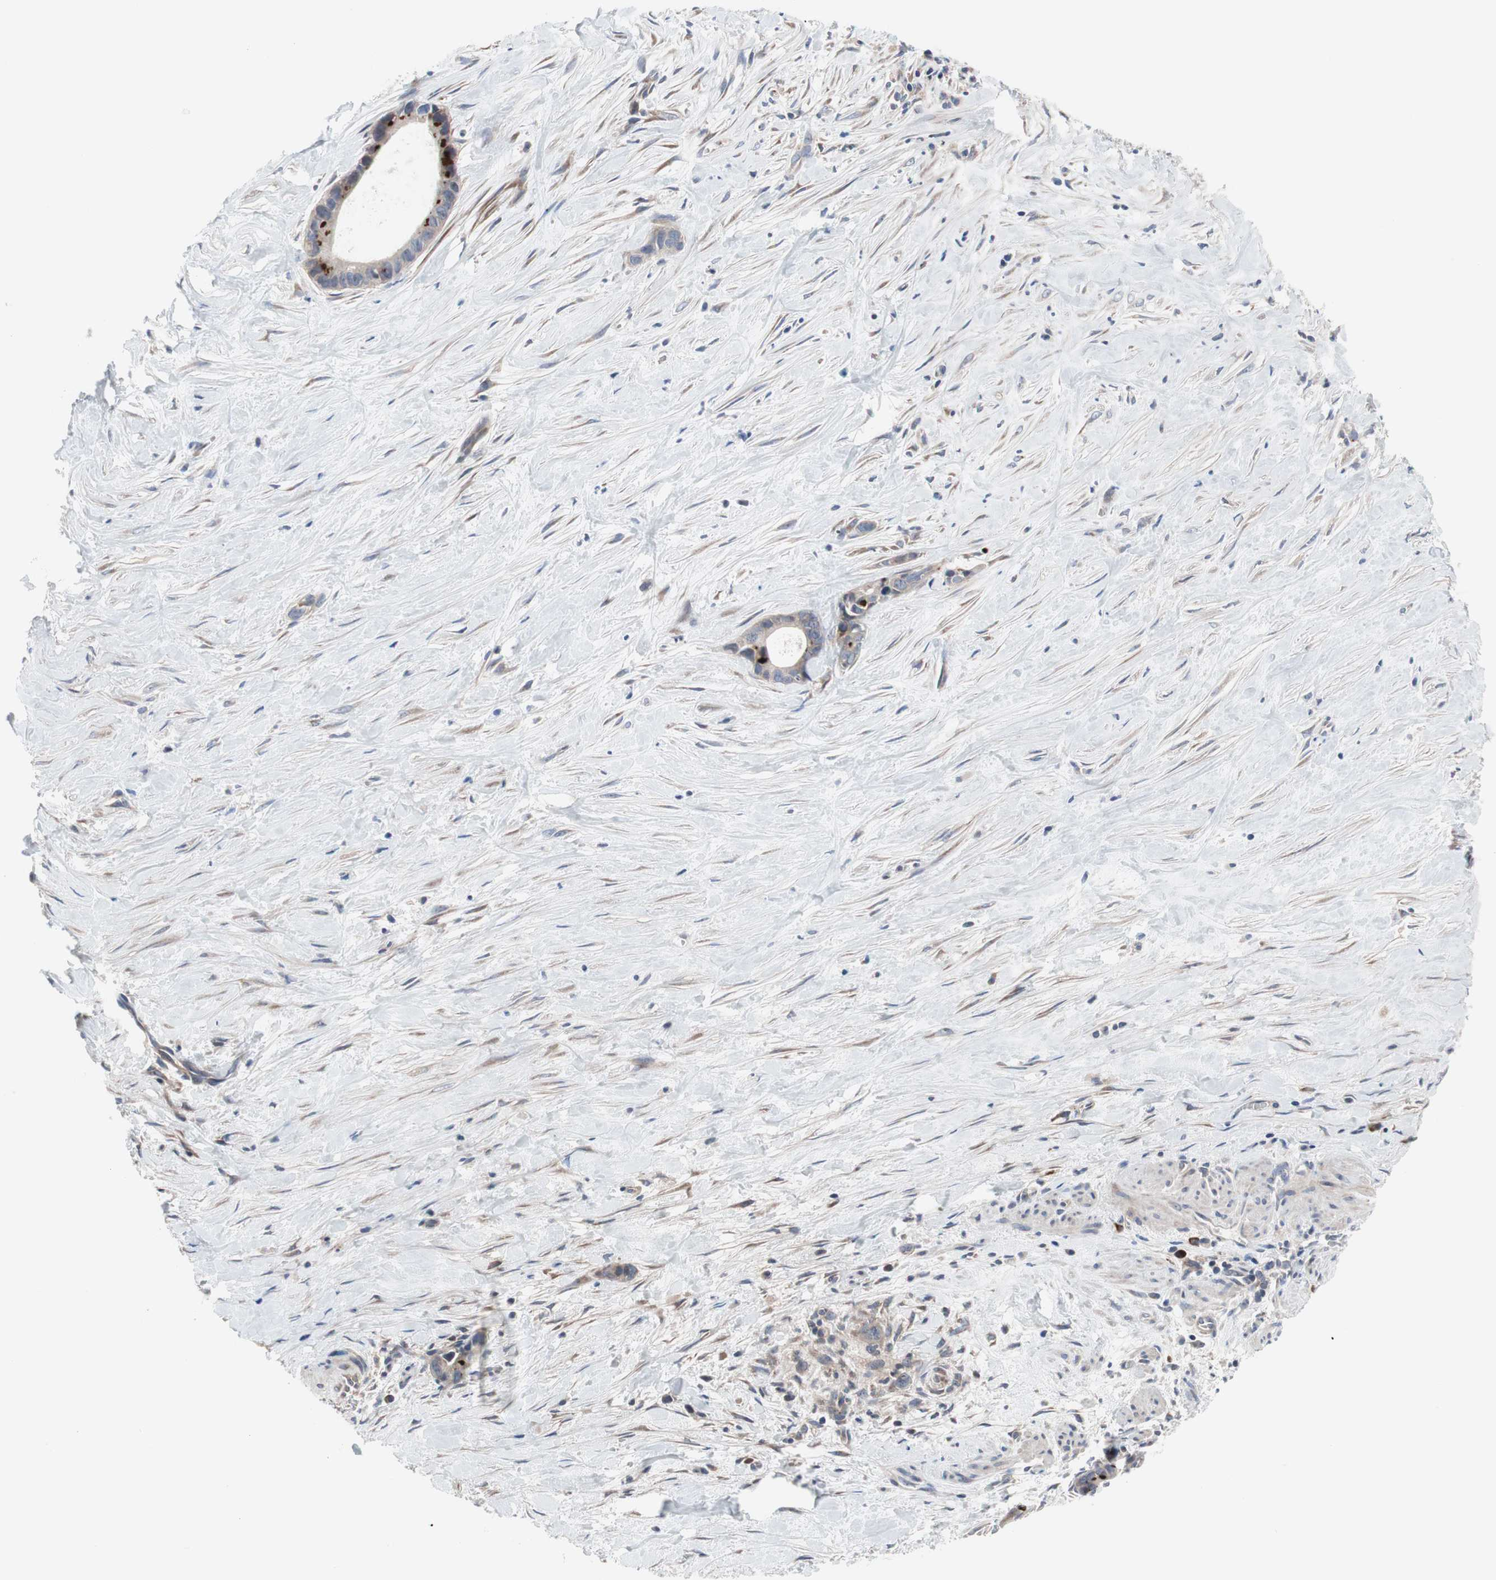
{"staining": {"intensity": "weak", "quantity": ">75%", "location": "cytoplasmic/membranous"}, "tissue": "liver cancer", "cell_type": "Tumor cells", "image_type": "cancer", "snomed": [{"axis": "morphology", "description": "Cholangiocarcinoma"}, {"axis": "topography", "description": "Liver"}], "caption": "Protein analysis of liver cancer tissue reveals weak cytoplasmic/membranous expression in approximately >75% of tumor cells.", "gene": "KANSL1", "patient": {"sex": "female", "age": 55}}